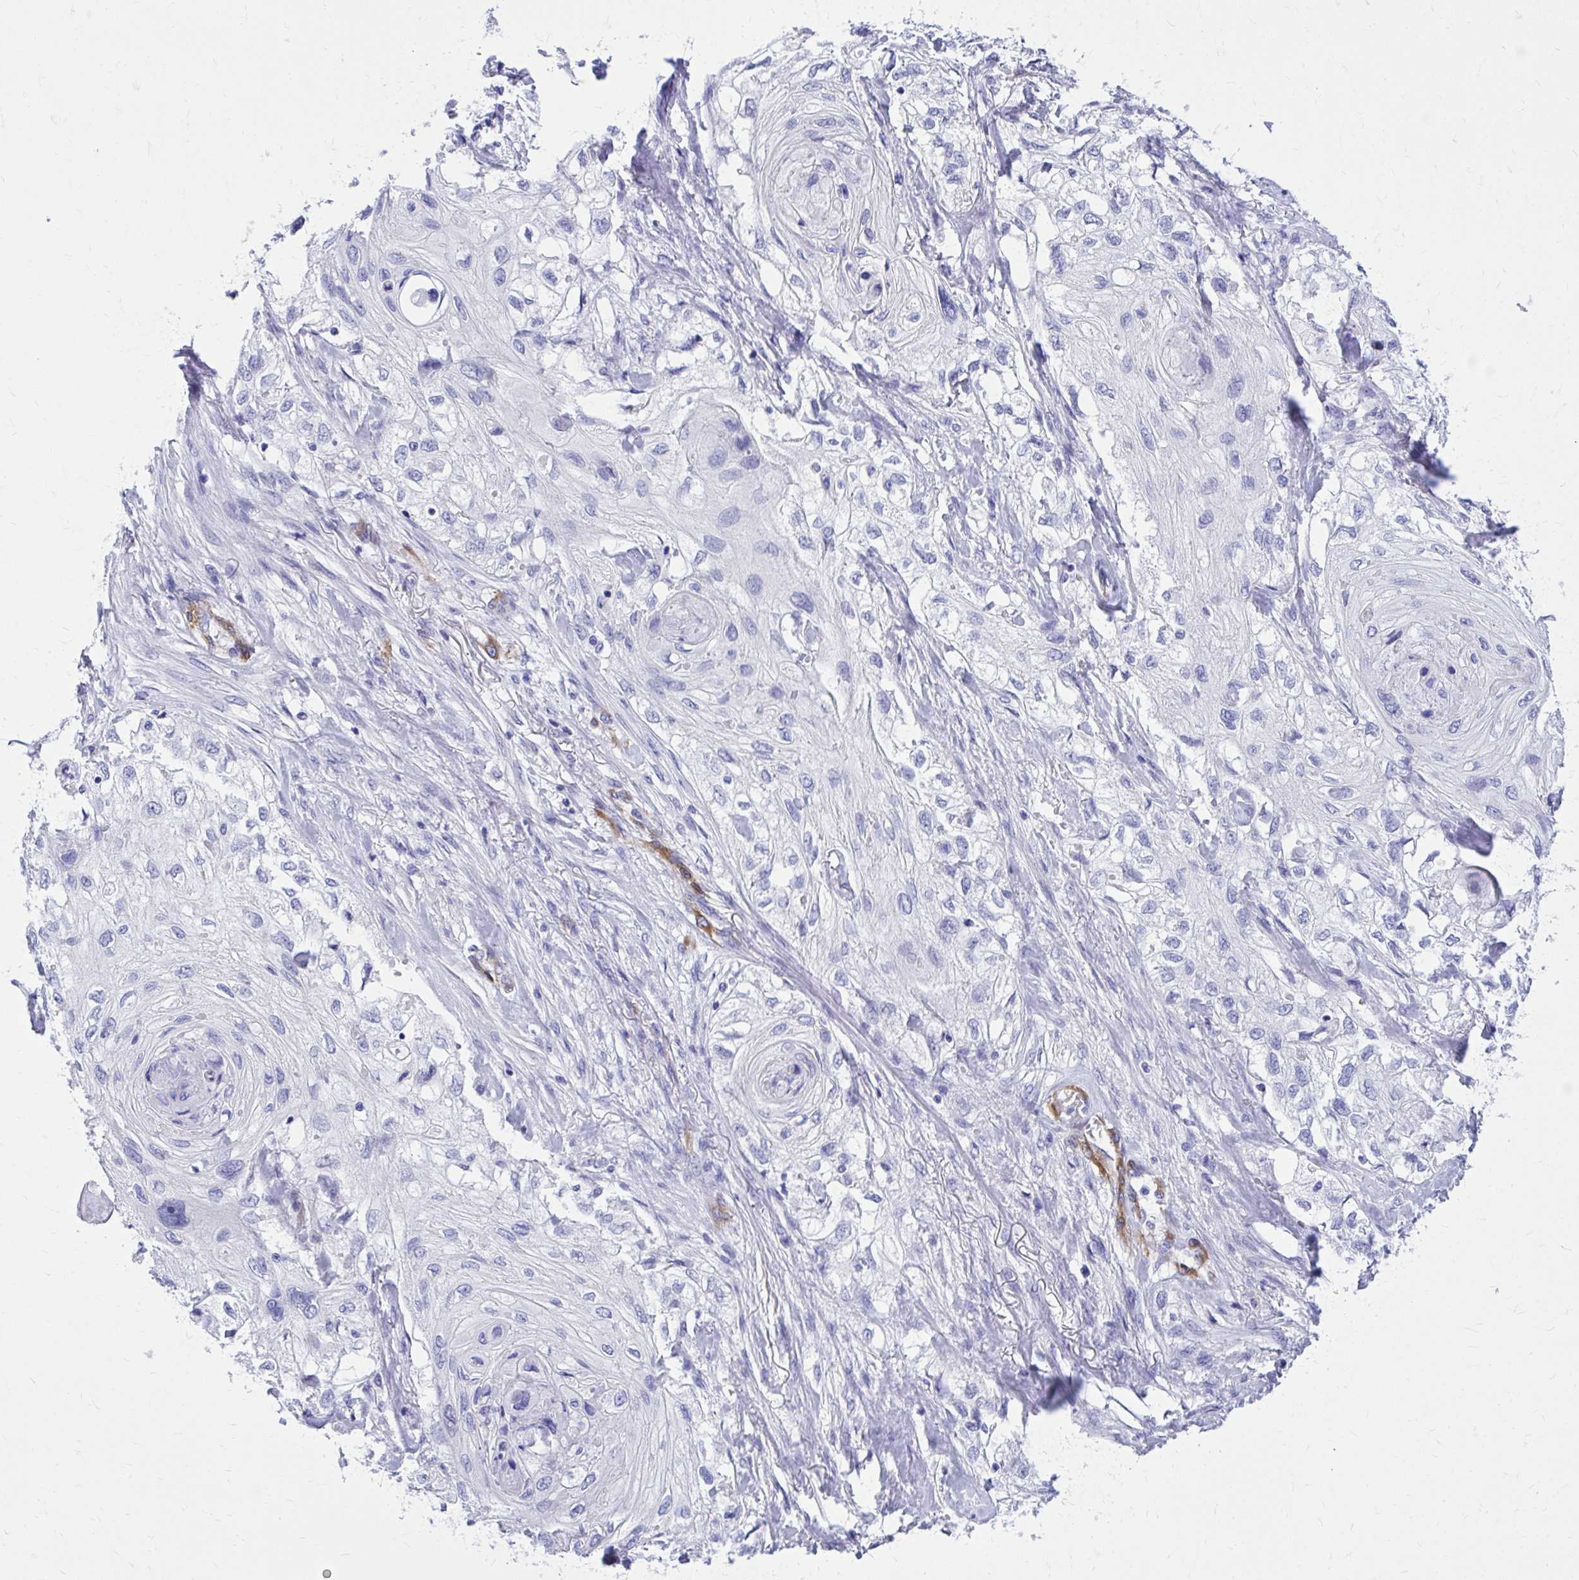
{"staining": {"intensity": "negative", "quantity": "none", "location": "none"}, "tissue": "skin cancer", "cell_type": "Tumor cells", "image_type": "cancer", "snomed": [{"axis": "morphology", "description": "Squamous cell carcinoma, NOS"}, {"axis": "topography", "description": "Skin"}, {"axis": "topography", "description": "Vulva"}], "caption": "Skin cancer (squamous cell carcinoma) was stained to show a protein in brown. There is no significant expression in tumor cells.", "gene": "EPB41L1", "patient": {"sex": "female", "age": 86}}